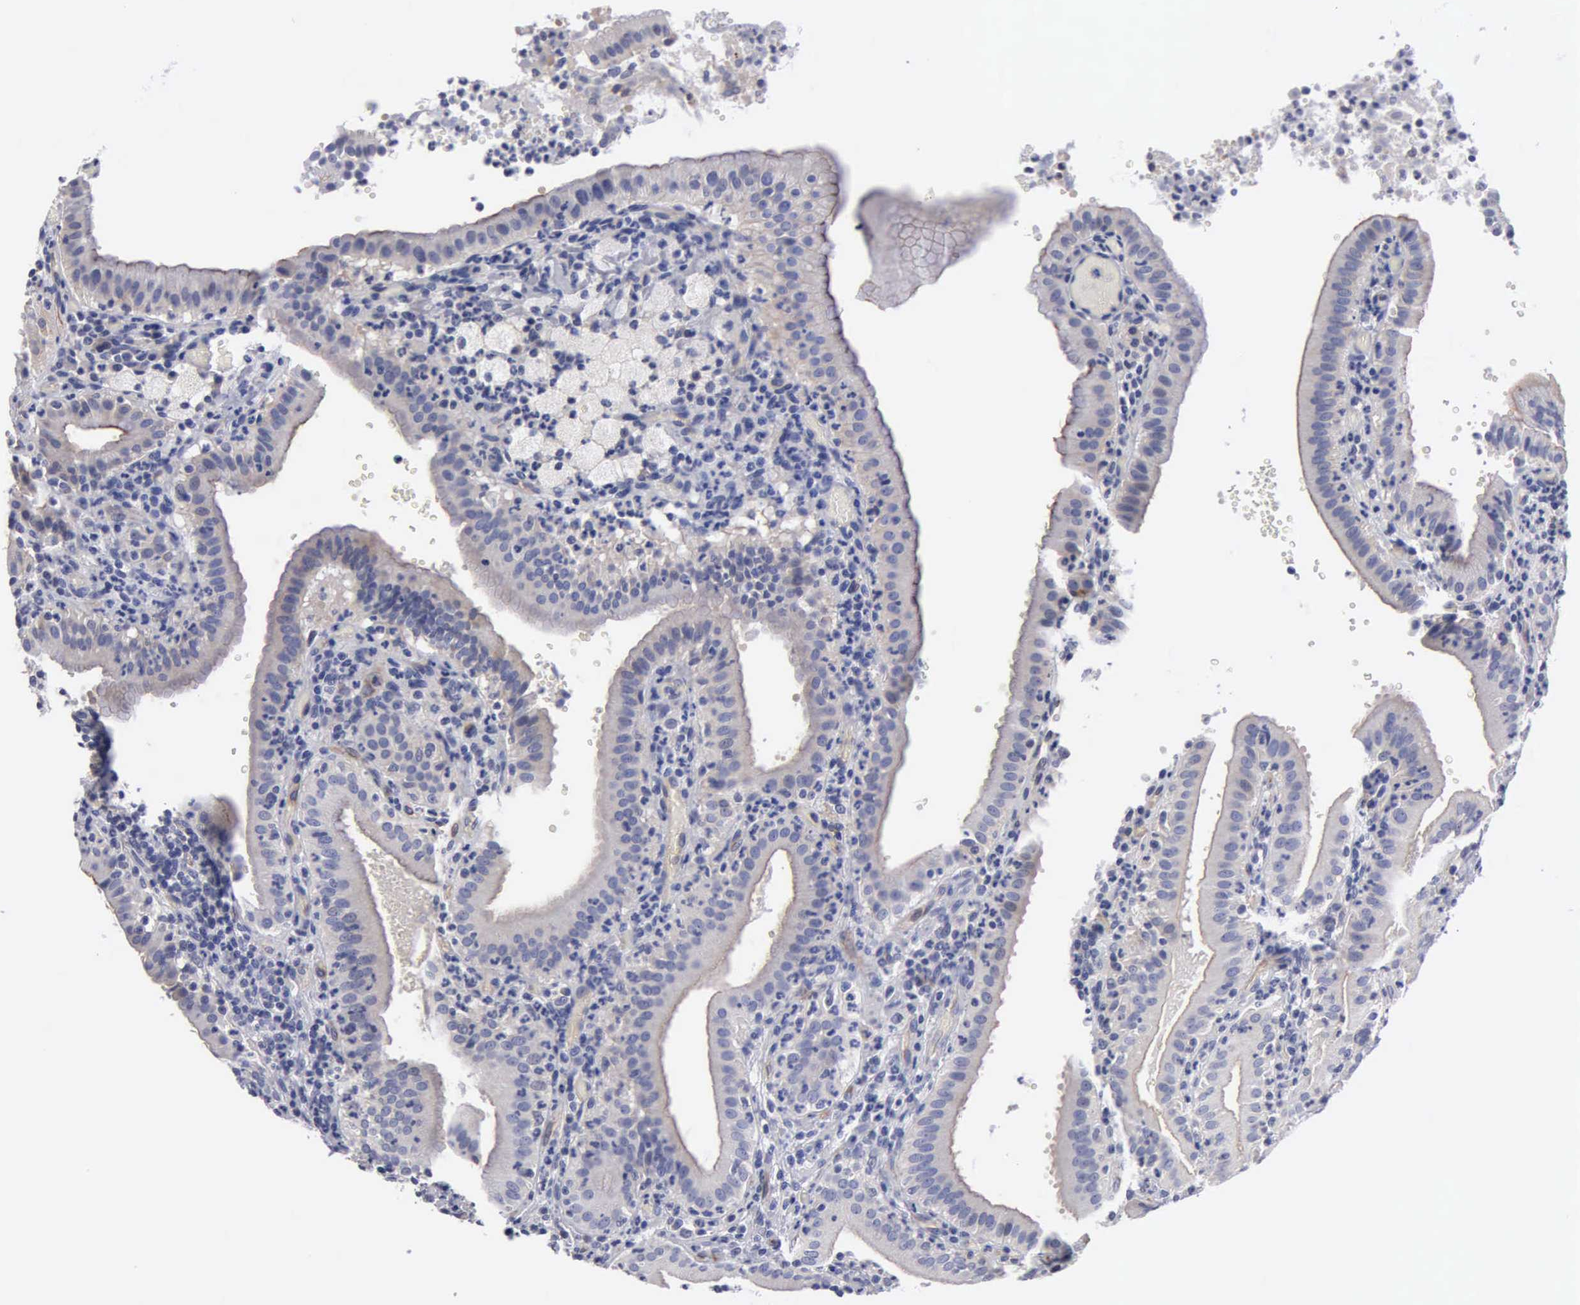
{"staining": {"intensity": "moderate", "quantity": "25%-75%", "location": "cytoplasmic/membranous"}, "tissue": "gallbladder", "cell_type": "Glandular cells", "image_type": "normal", "snomed": [{"axis": "morphology", "description": "Normal tissue, NOS"}, {"axis": "topography", "description": "Gallbladder"}], "caption": "The histopathology image exhibits immunohistochemical staining of normal gallbladder. There is moderate cytoplasmic/membranous staining is appreciated in about 25%-75% of glandular cells. Using DAB (brown) and hematoxylin (blue) stains, captured at high magnification using brightfield microscopy.", "gene": "RDX", "patient": {"sex": "male", "age": 59}}